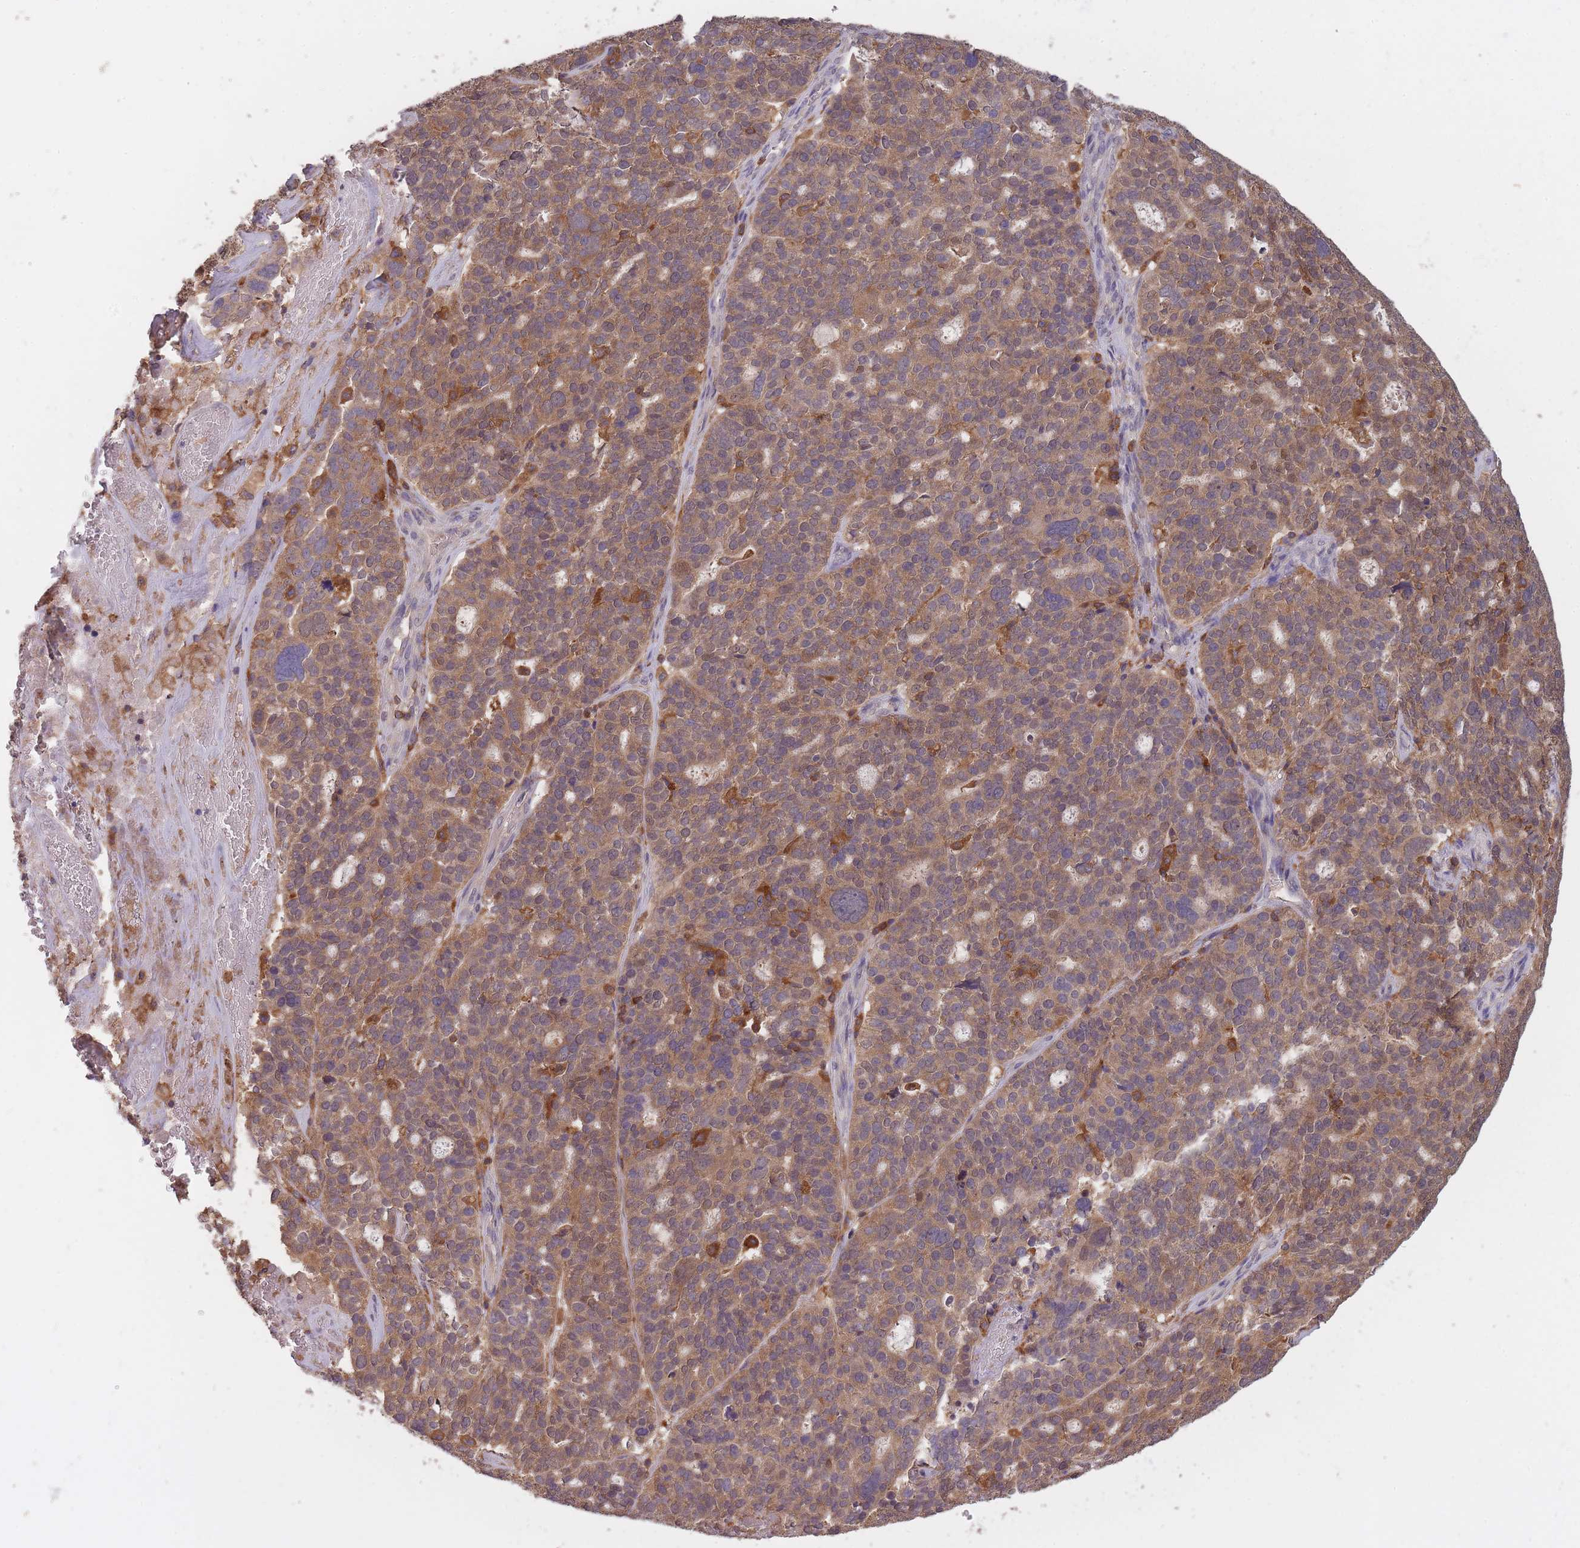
{"staining": {"intensity": "moderate", "quantity": ">75%", "location": "cytoplasmic/membranous"}, "tissue": "ovarian cancer", "cell_type": "Tumor cells", "image_type": "cancer", "snomed": [{"axis": "morphology", "description": "Cystadenocarcinoma, serous, NOS"}, {"axis": "topography", "description": "Ovary"}], "caption": "Ovarian cancer stained for a protein (brown) exhibits moderate cytoplasmic/membranous positive staining in about >75% of tumor cells.", "gene": "GMIP", "patient": {"sex": "female", "age": 59}}